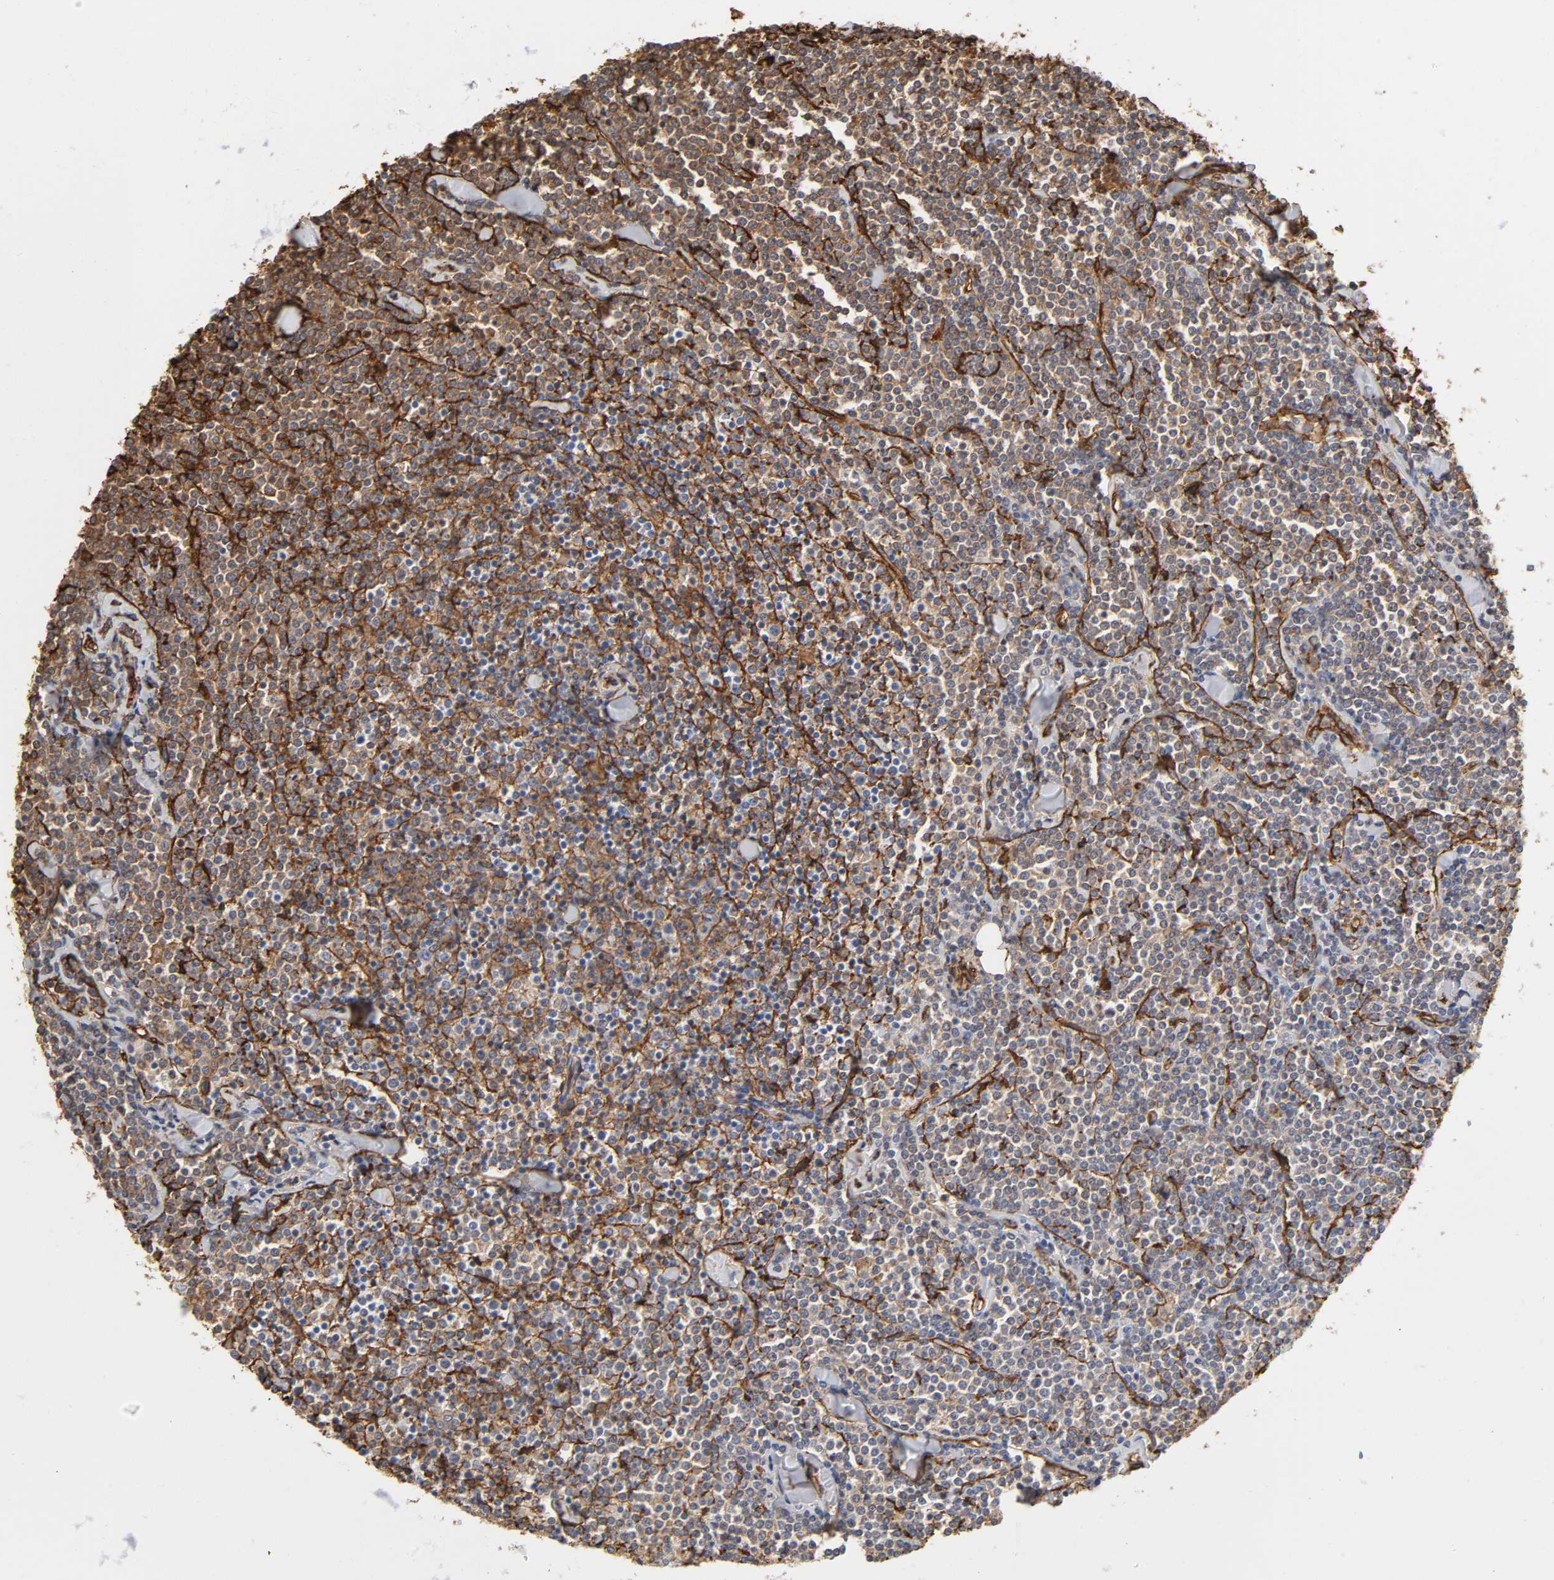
{"staining": {"intensity": "weak", "quantity": "<25%", "location": "cytoplasmic/membranous"}, "tissue": "lymphoma", "cell_type": "Tumor cells", "image_type": "cancer", "snomed": [{"axis": "morphology", "description": "Malignant lymphoma, non-Hodgkin's type, Low grade"}, {"axis": "topography", "description": "Soft tissue"}], "caption": "Tumor cells are negative for brown protein staining in lymphoma.", "gene": "ANXA2", "patient": {"sex": "male", "age": 92}}